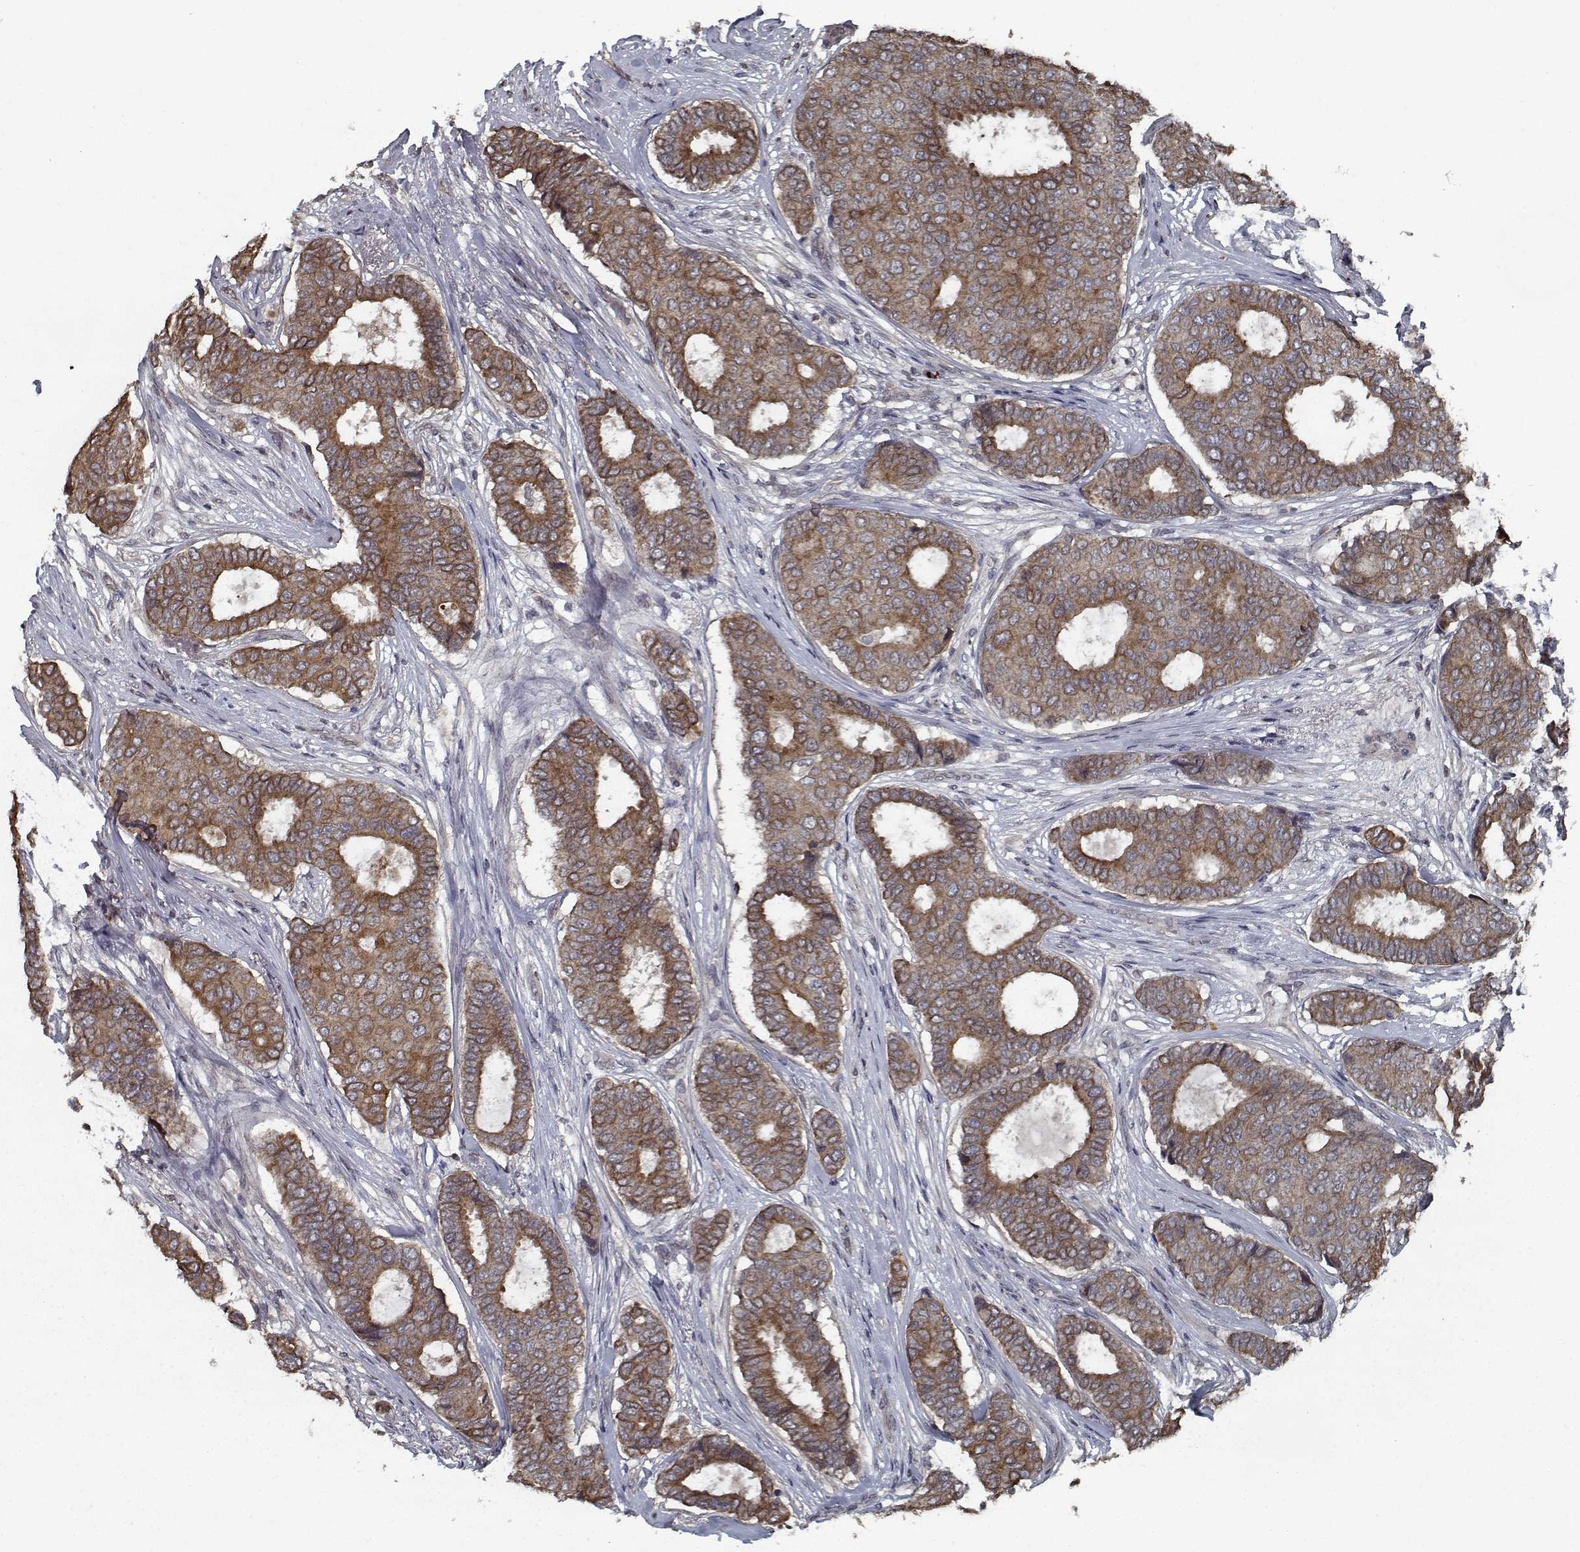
{"staining": {"intensity": "moderate", "quantity": ">75%", "location": "cytoplasmic/membranous"}, "tissue": "breast cancer", "cell_type": "Tumor cells", "image_type": "cancer", "snomed": [{"axis": "morphology", "description": "Duct carcinoma"}, {"axis": "topography", "description": "Breast"}], "caption": "There is medium levels of moderate cytoplasmic/membranous staining in tumor cells of breast invasive ductal carcinoma, as demonstrated by immunohistochemical staining (brown color).", "gene": "NLK", "patient": {"sex": "female", "age": 75}}